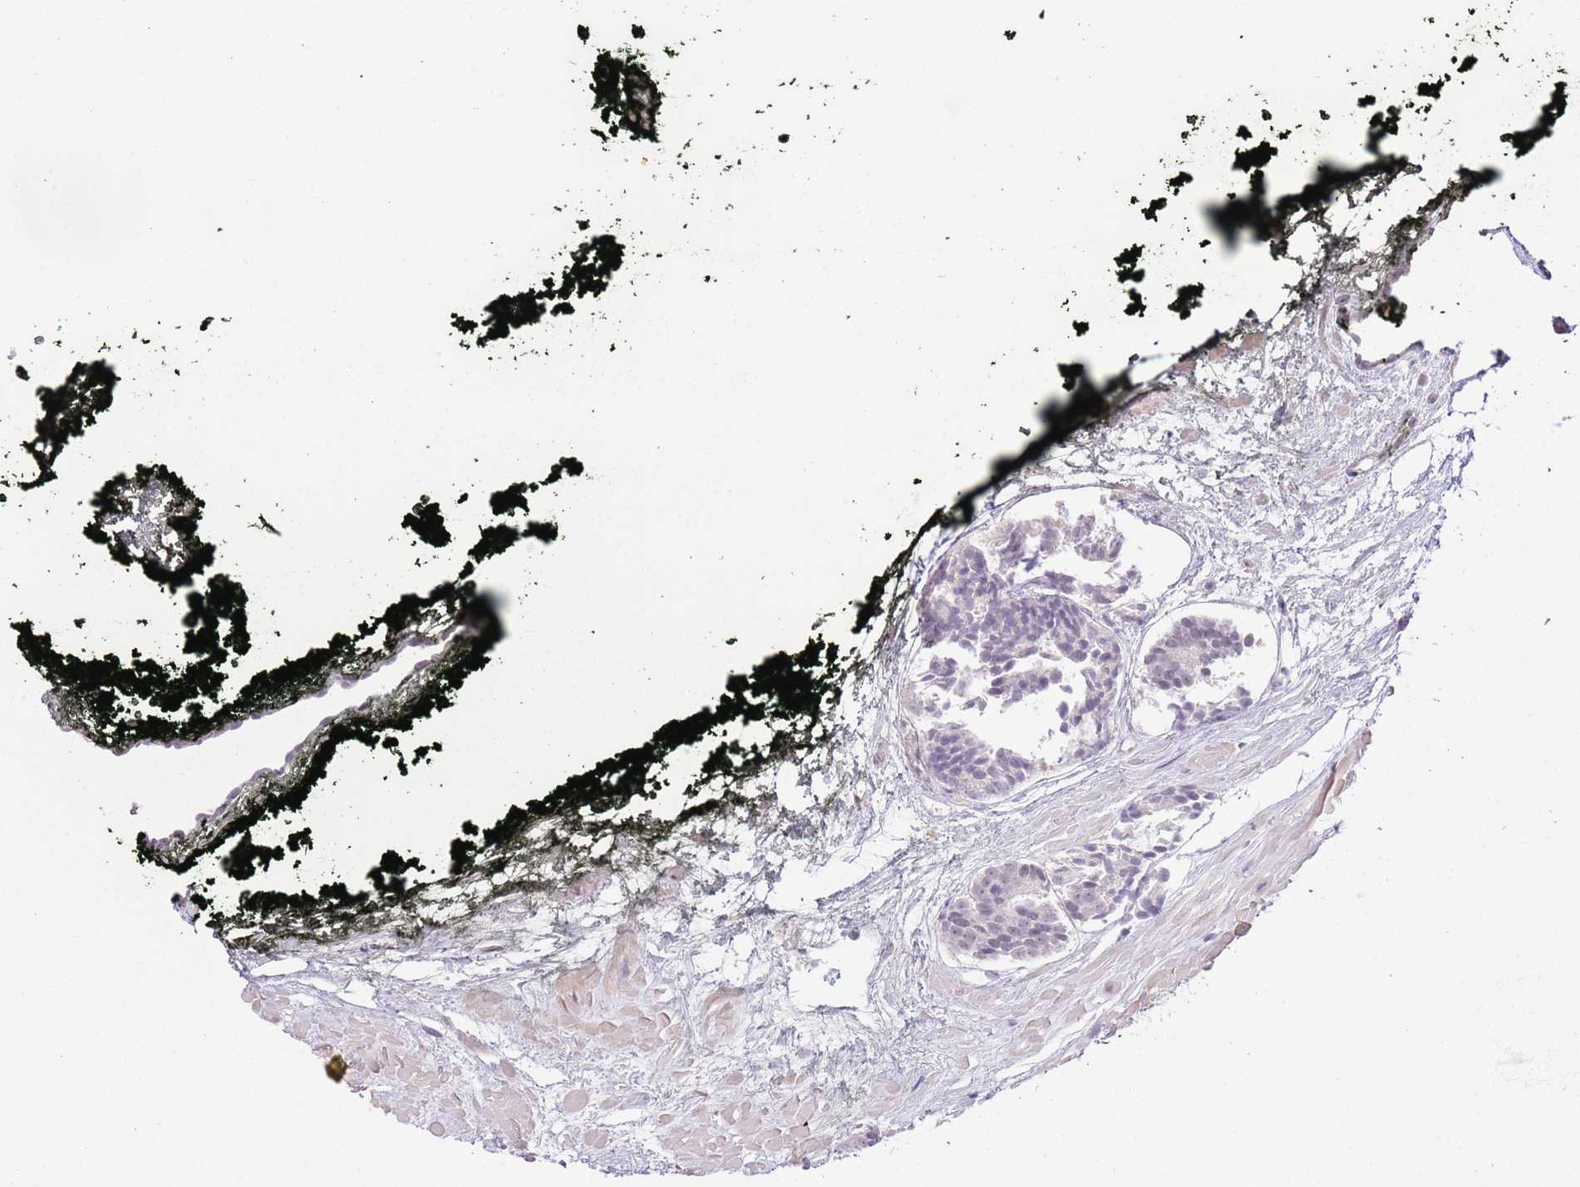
{"staining": {"intensity": "negative", "quantity": "none", "location": "none"}, "tissue": "prostate cancer", "cell_type": "Tumor cells", "image_type": "cancer", "snomed": [{"axis": "morphology", "description": "Adenocarcinoma, High grade"}, {"axis": "topography", "description": "Prostate"}], "caption": "This is a image of immunohistochemistry (IHC) staining of prostate cancer, which shows no staining in tumor cells. (DAB (3,3'-diaminobenzidine) immunohistochemistry, high magnification).", "gene": "MFSD10", "patient": {"sex": "male", "age": 71}}